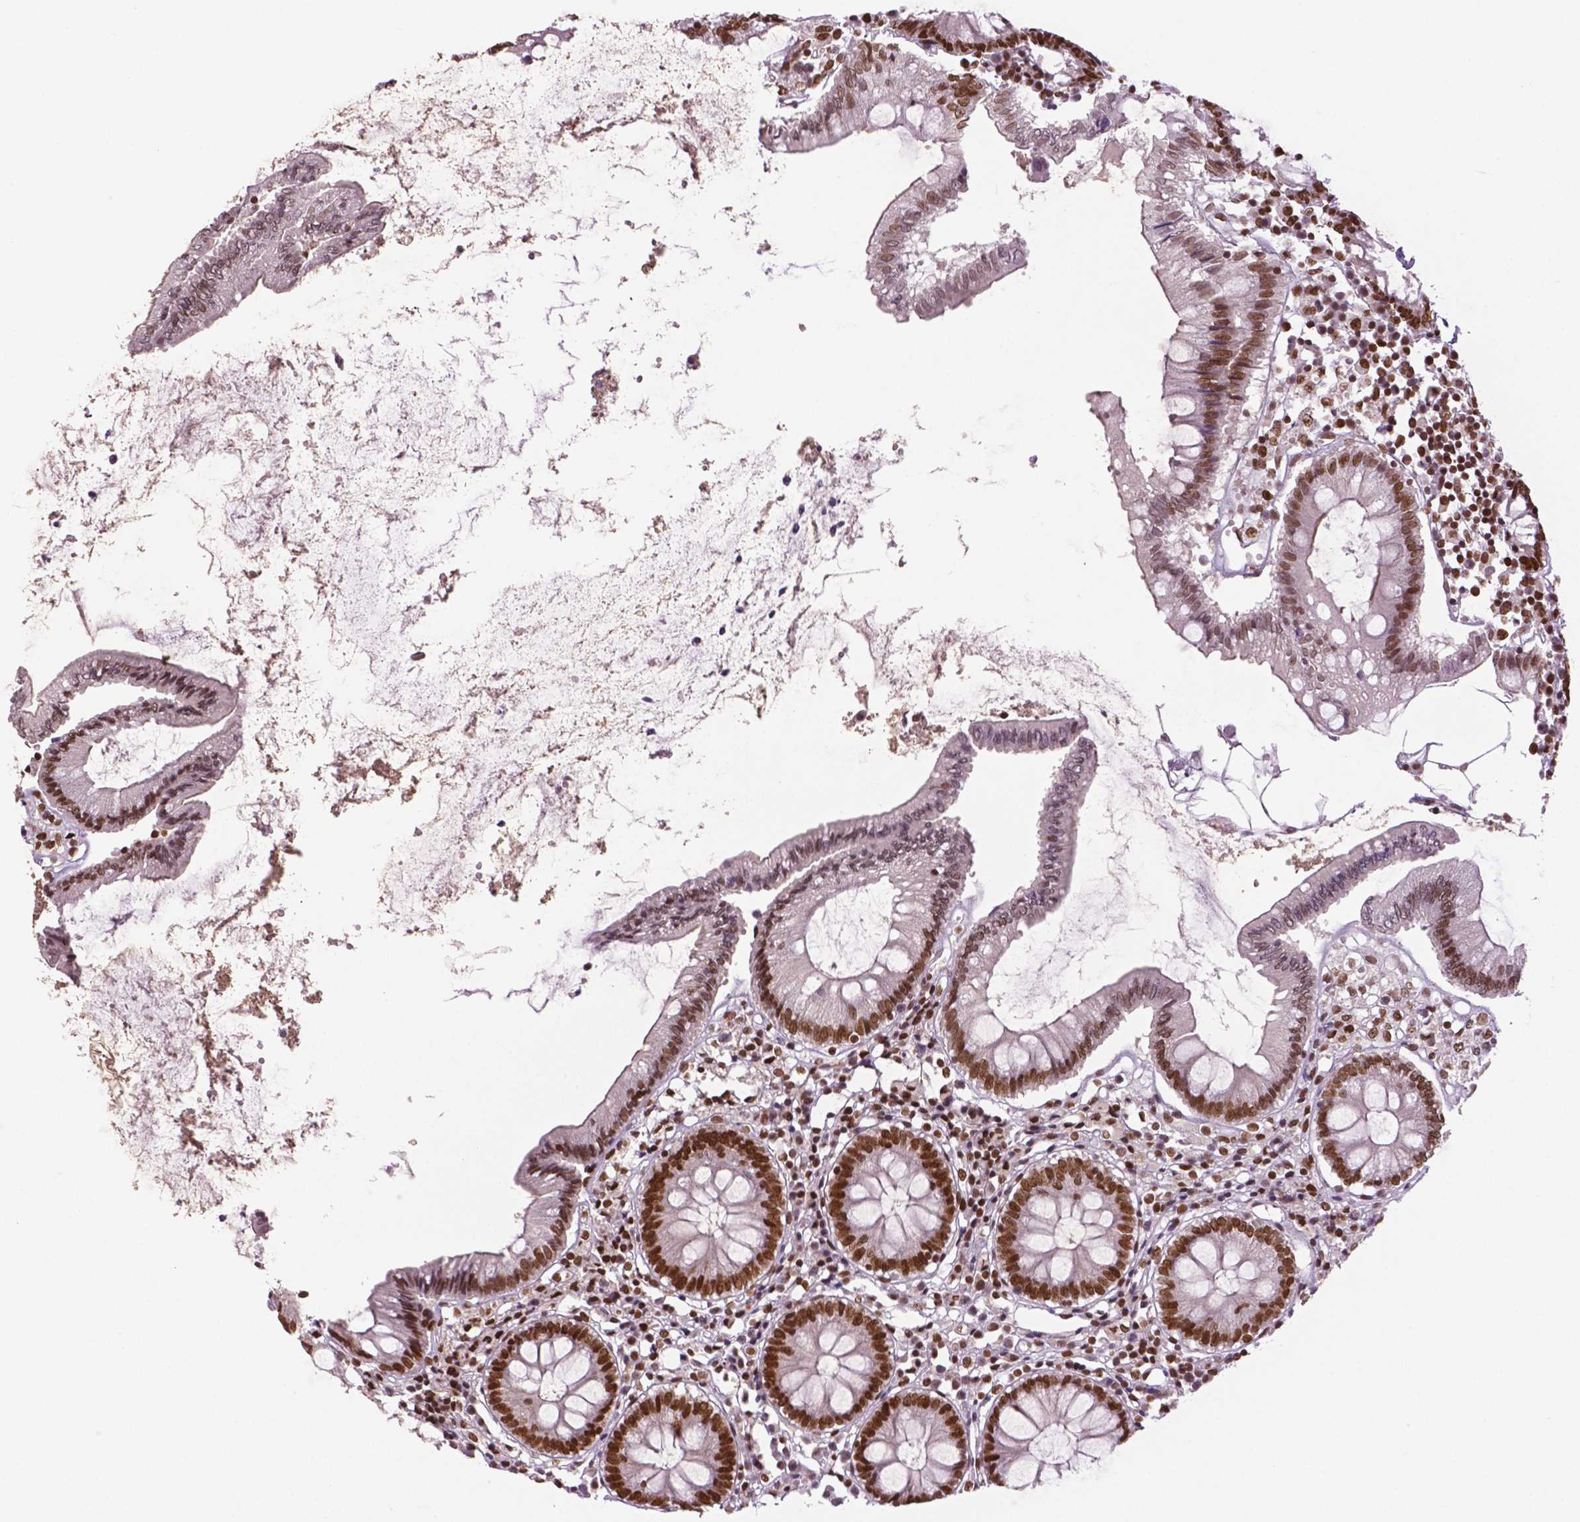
{"staining": {"intensity": "strong", "quantity": ">75%", "location": "nuclear"}, "tissue": "colon", "cell_type": "Endothelial cells", "image_type": "normal", "snomed": [{"axis": "morphology", "description": "Normal tissue, NOS"}, {"axis": "morphology", "description": "Adenocarcinoma, NOS"}, {"axis": "topography", "description": "Colon"}], "caption": "This histopathology image demonstrates immunohistochemistry (IHC) staining of normal colon, with high strong nuclear positivity in approximately >75% of endothelial cells.", "gene": "MLH1", "patient": {"sex": "male", "age": 83}}